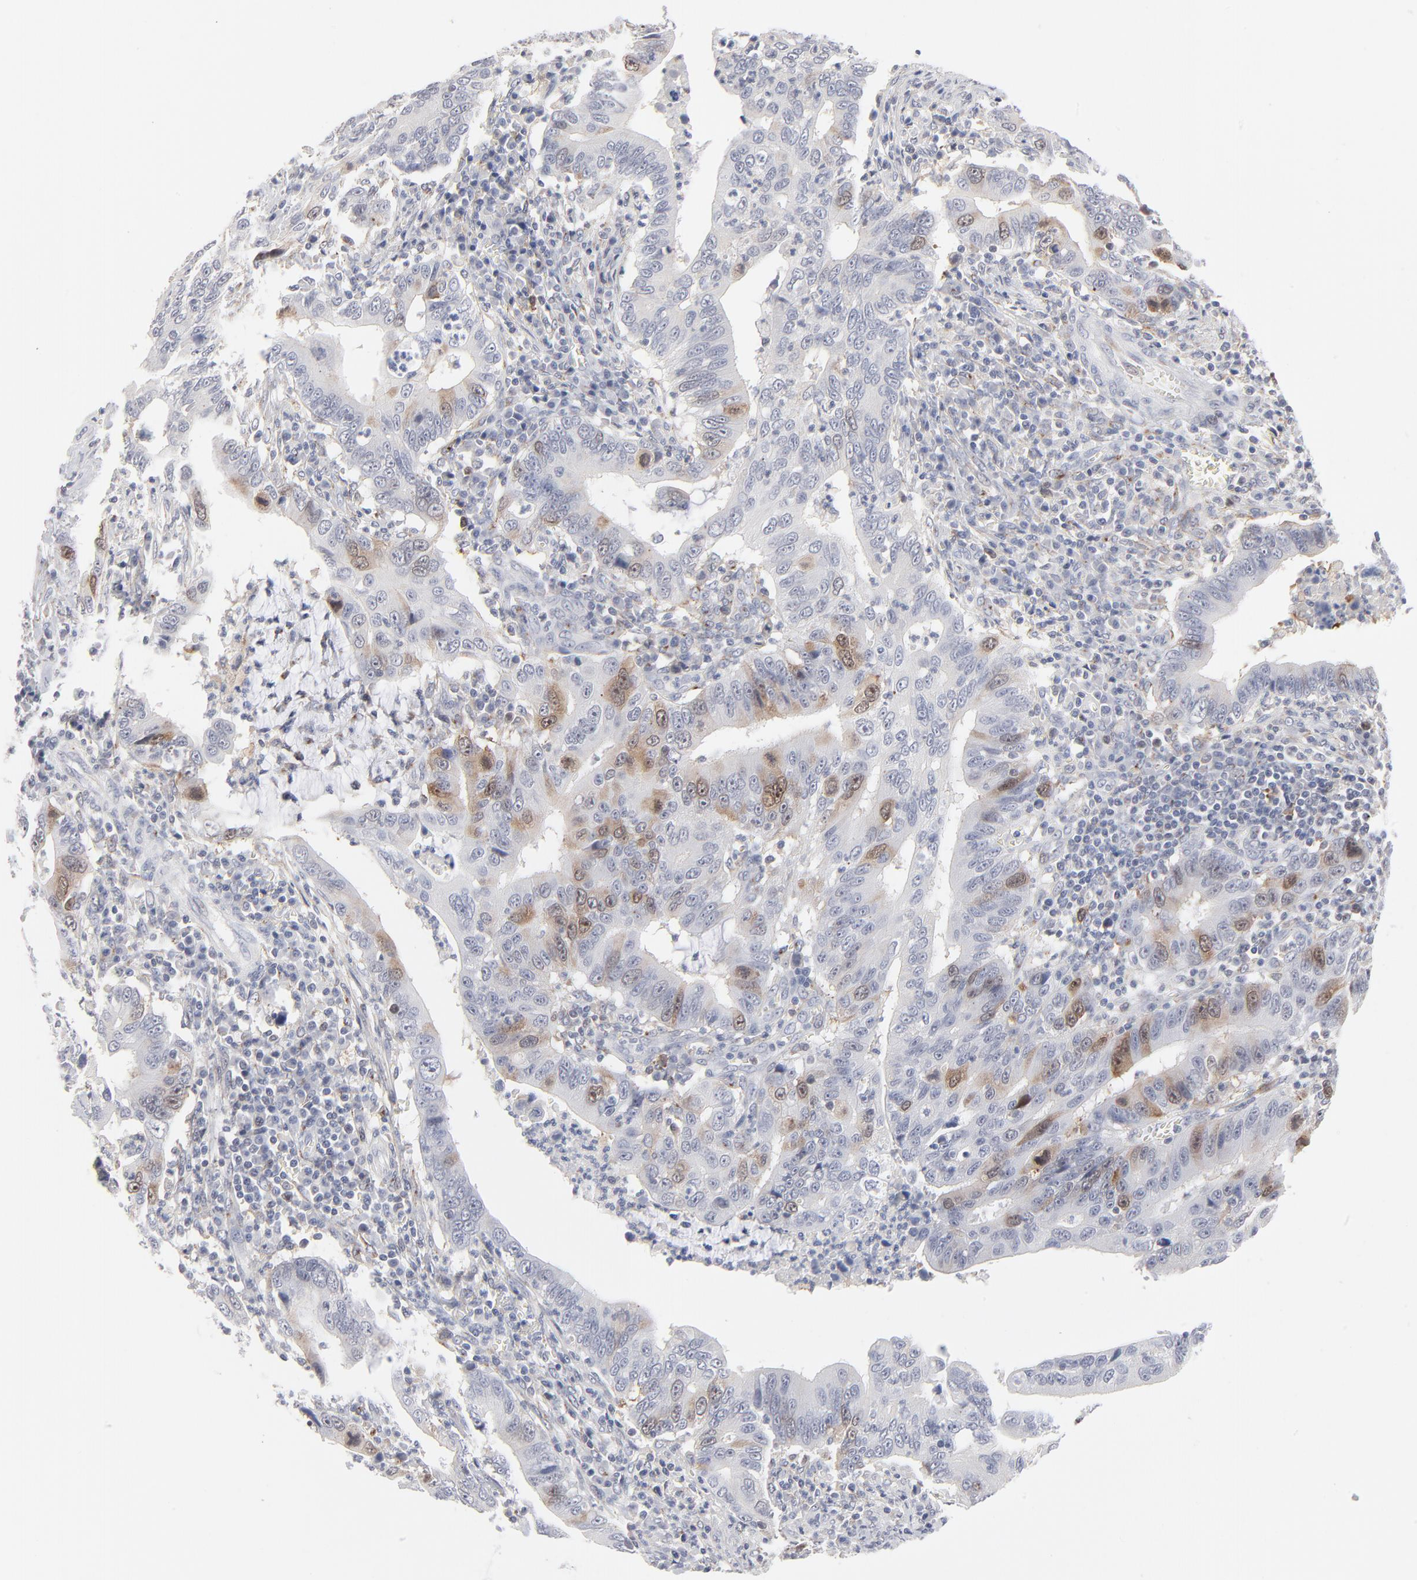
{"staining": {"intensity": "moderate", "quantity": "<25%", "location": "cytoplasmic/membranous"}, "tissue": "stomach cancer", "cell_type": "Tumor cells", "image_type": "cancer", "snomed": [{"axis": "morphology", "description": "Adenocarcinoma, NOS"}, {"axis": "topography", "description": "Stomach, upper"}], "caption": "Stomach cancer (adenocarcinoma) stained with immunohistochemistry exhibits moderate cytoplasmic/membranous expression in about <25% of tumor cells.", "gene": "AURKA", "patient": {"sex": "male", "age": 63}}